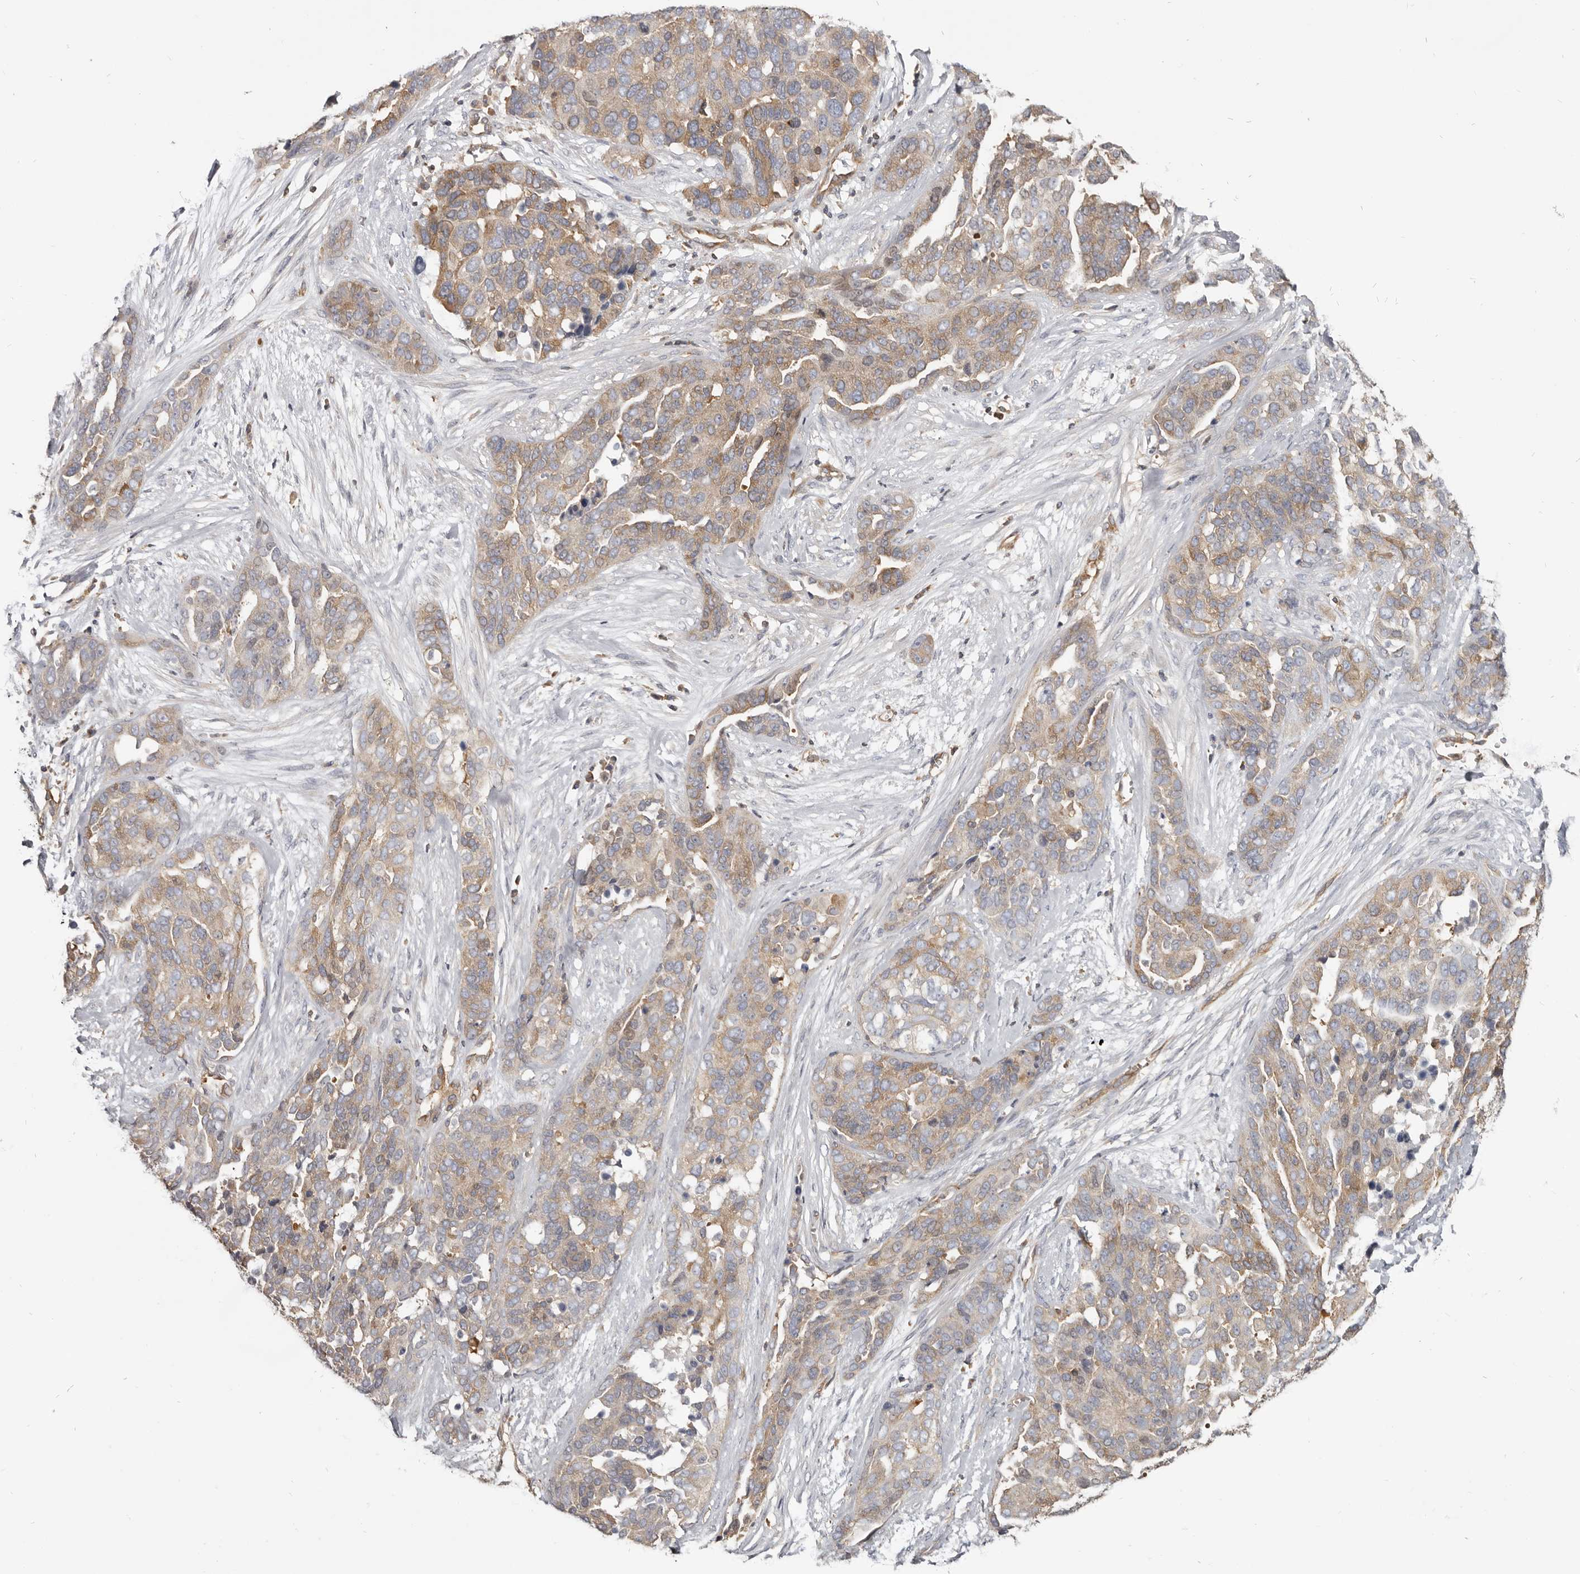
{"staining": {"intensity": "weak", "quantity": ">75%", "location": "cytoplasmic/membranous"}, "tissue": "ovarian cancer", "cell_type": "Tumor cells", "image_type": "cancer", "snomed": [{"axis": "morphology", "description": "Cystadenocarcinoma, serous, NOS"}, {"axis": "topography", "description": "Ovary"}], "caption": "High-power microscopy captured an IHC image of serous cystadenocarcinoma (ovarian), revealing weak cytoplasmic/membranous staining in approximately >75% of tumor cells.", "gene": "CBL", "patient": {"sex": "female", "age": 44}}